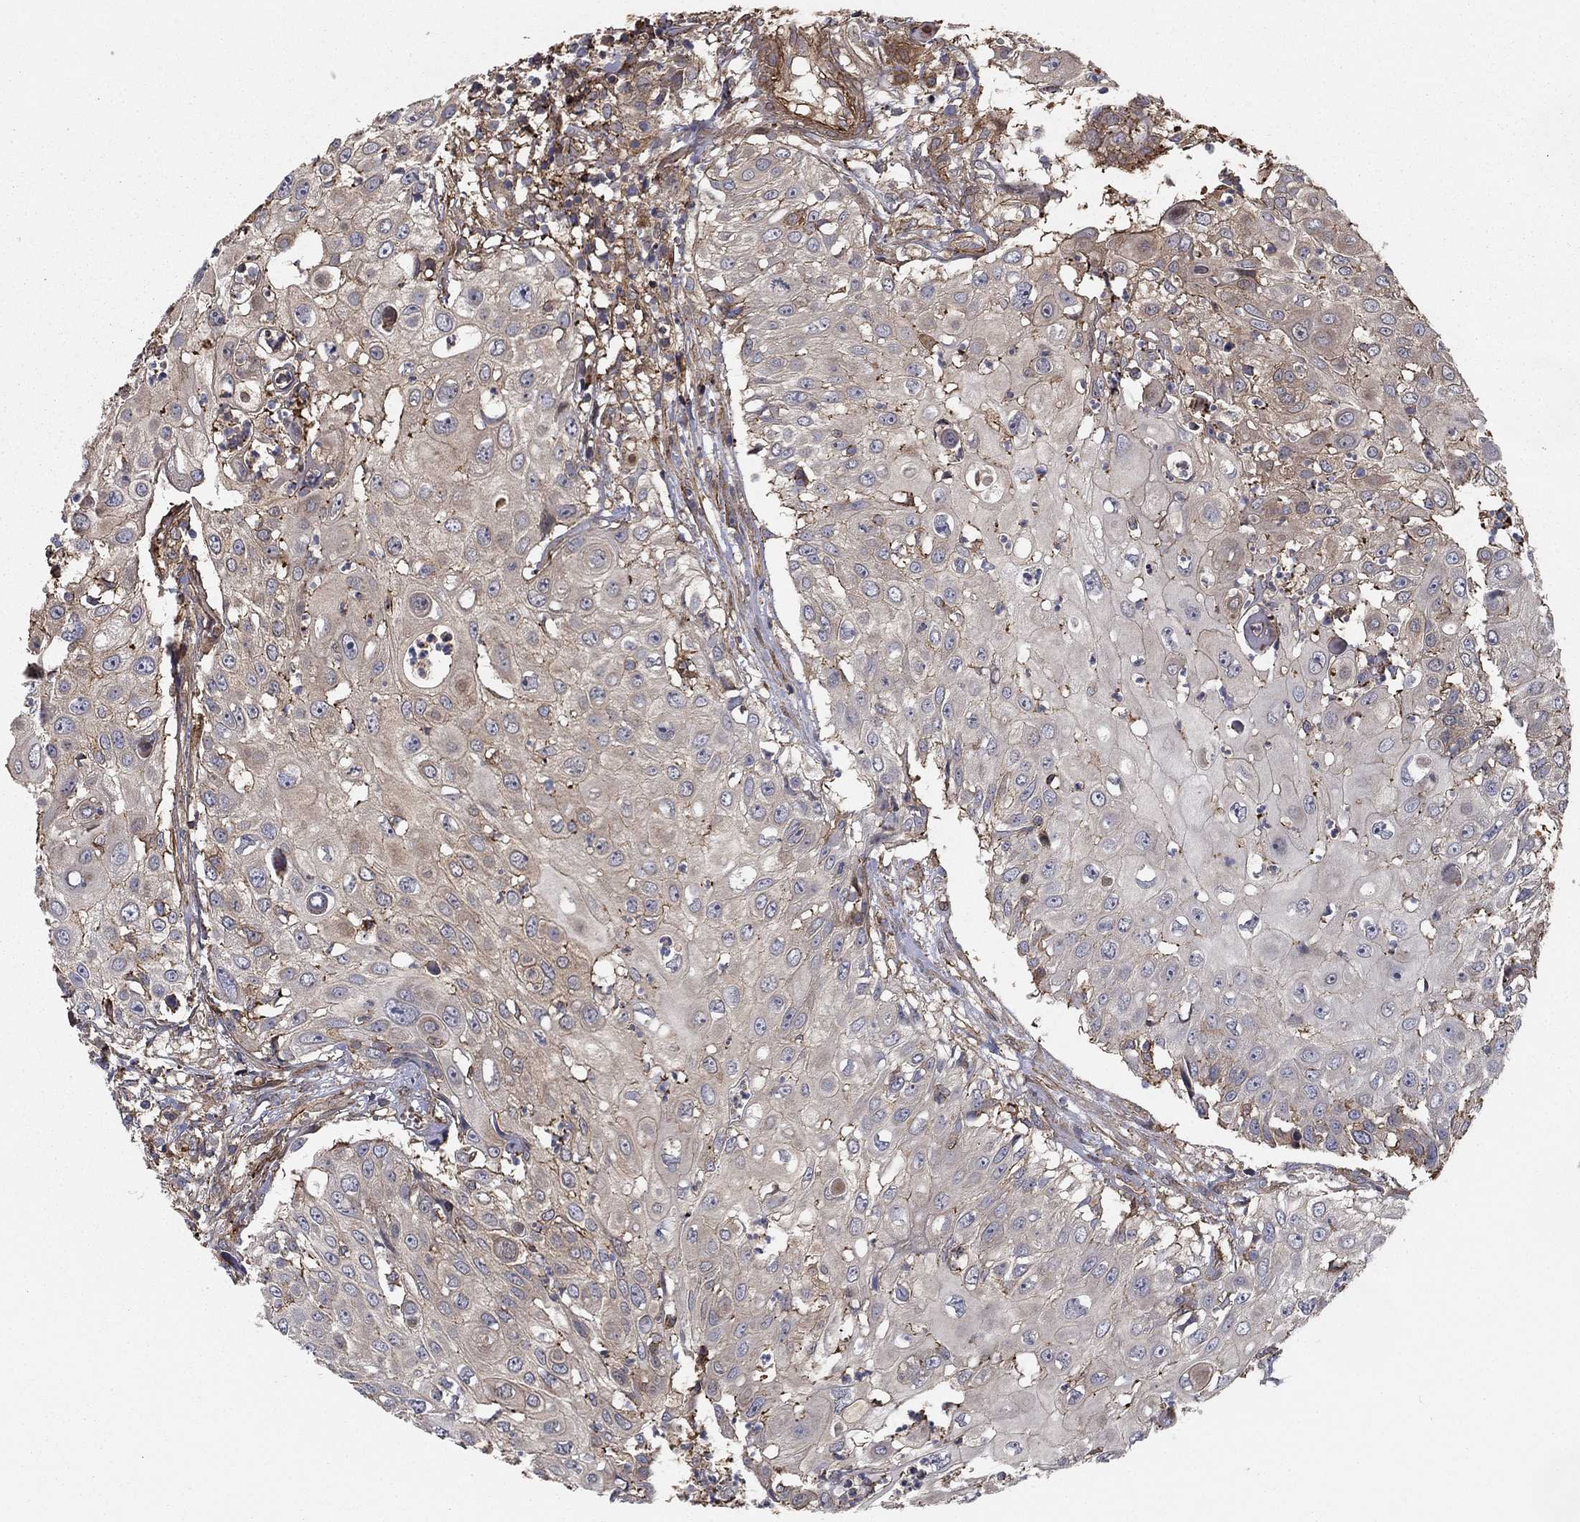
{"staining": {"intensity": "moderate", "quantity": "<25%", "location": "cytoplasmic/membranous"}, "tissue": "urothelial cancer", "cell_type": "Tumor cells", "image_type": "cancer", "snomed": [{"axis": "morphology", "description": "Urothelial carcinoma, High grade"}, {"axis": "topography", "description": "Urinary bladder"}], "caption": "This micrograph demonstrates high-grade urothelial carcinoma stained with immunohistochemistry to label a protein in brown. The cytoplasmic/membranous of tumor cells show moderate positivity for the protein. Nuclei are counter-stained blue.", "gene": "HABP4", "patient": {"sex": "female", "age": 79}}